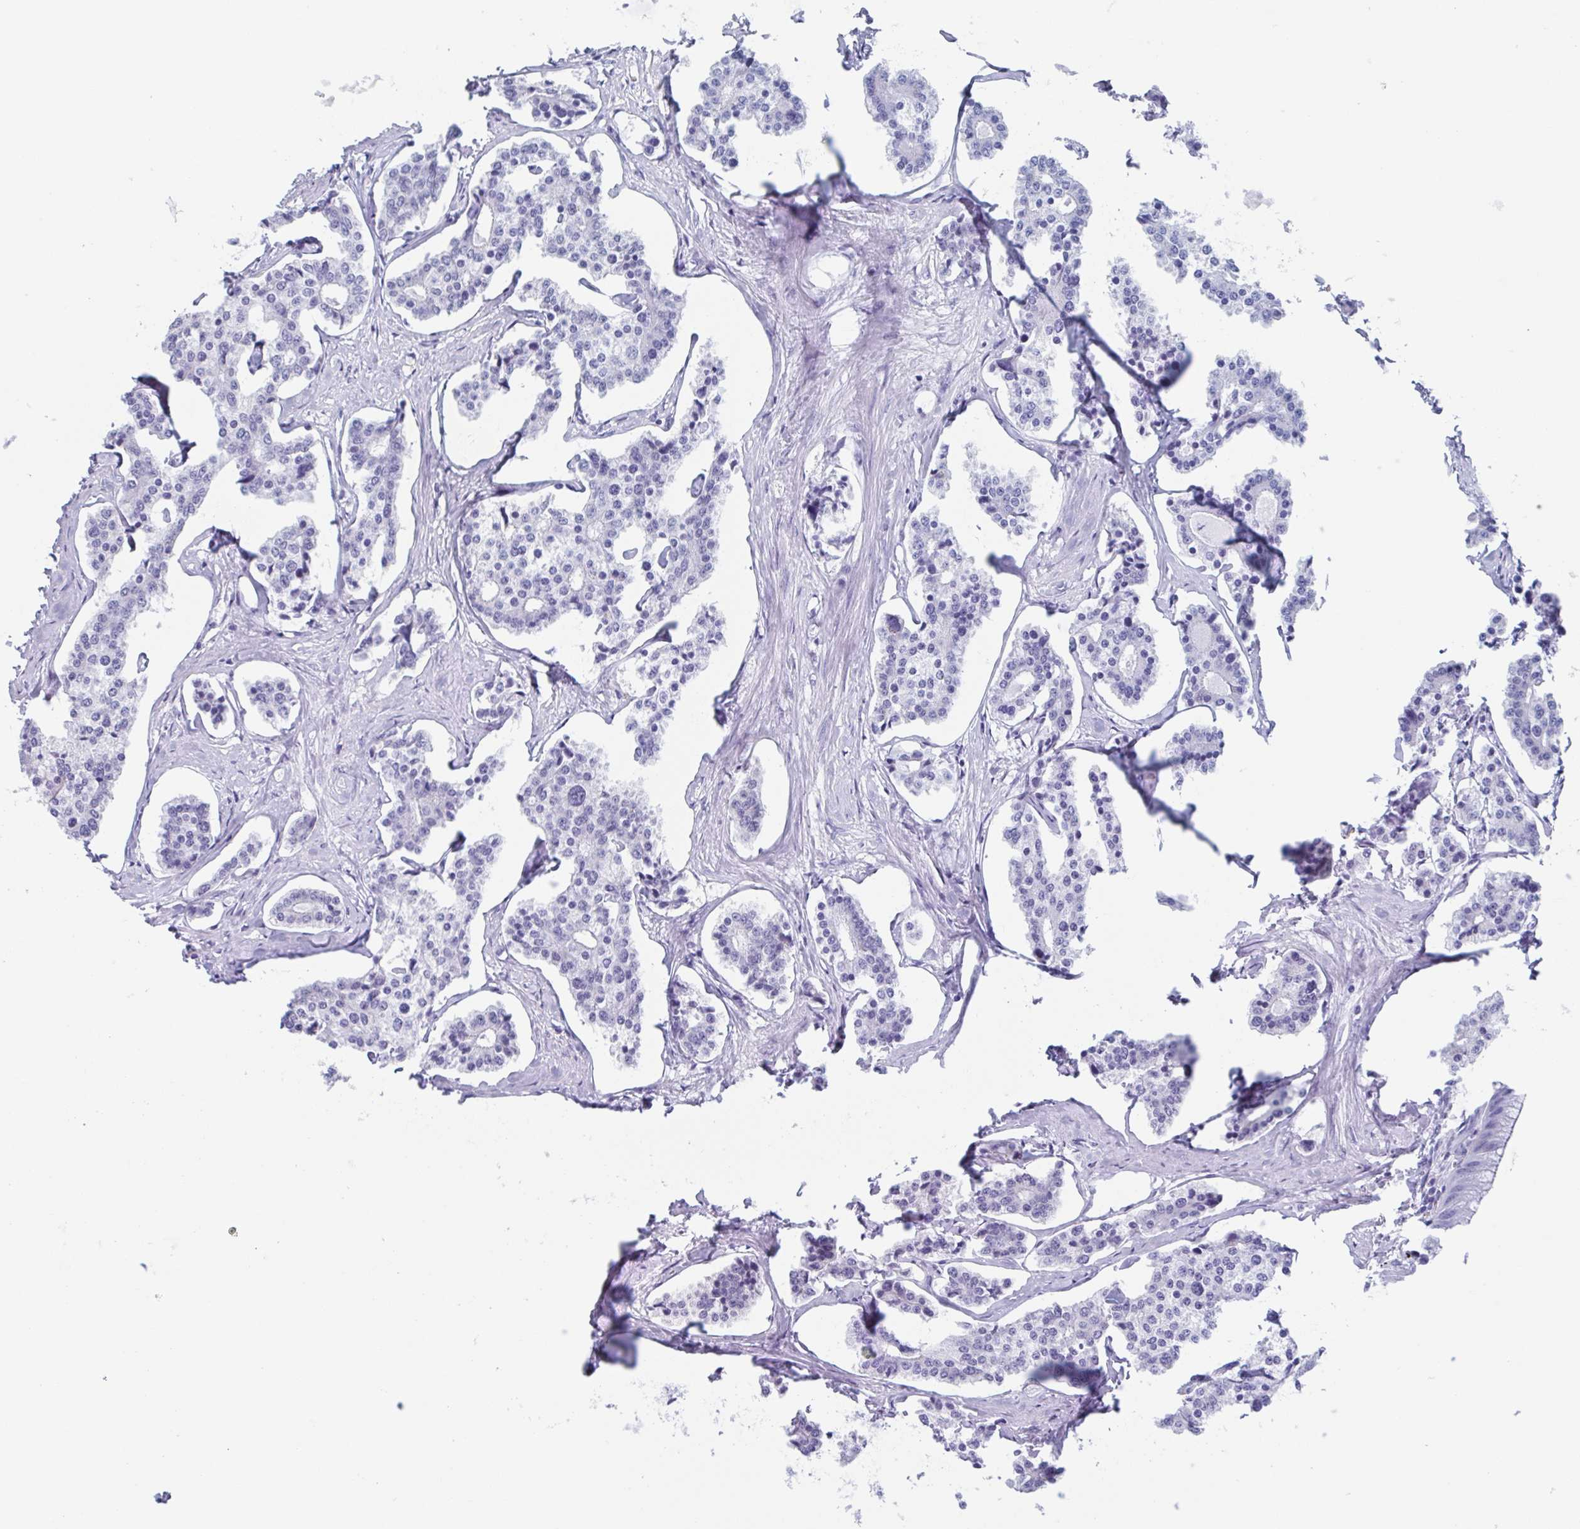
{"staining": {"intensity": "negative", "quantity": "none", "location": "none"}, "tissue": "carcinoid", "cell_type": "Tumor cells", "image_type": "cancer", "snomed": [{"axis": "morphology", "description": "Carcinoid, malignant, NOS"}, {"axis": "topography", "description": "Small intestine"}], "caption": "Photomicrograph shows no protein staining in tumor cells of carcinoid tissue.", "gene": "BPI", "patient": {"sex": "female", "age": 65}}